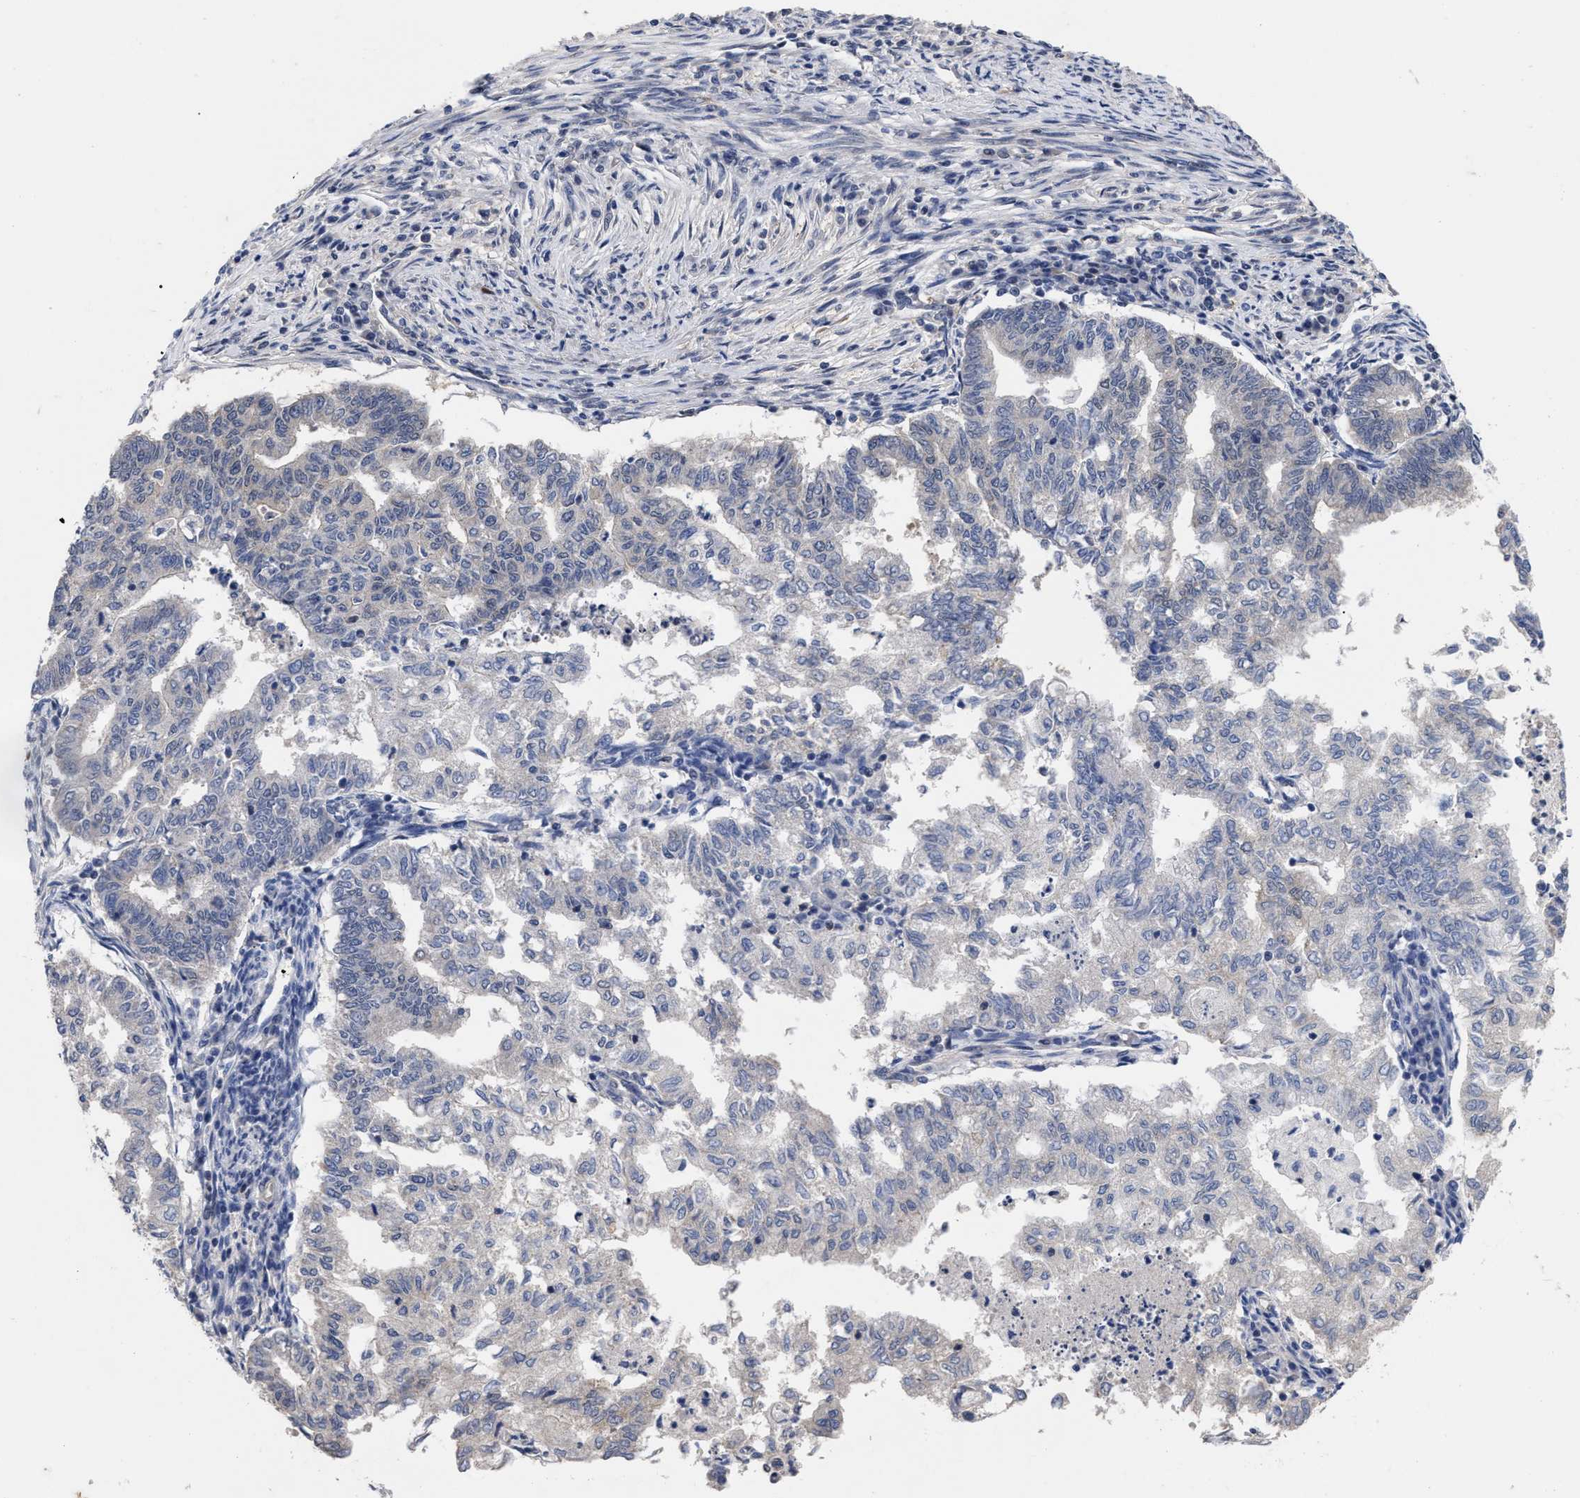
{"staining": {"intensity": "weak", "quantity": "<25%", "location": "cytoplasmic/membranous"}, "tissue": "endometrial cancer", "cell_type": "Tumor cells", "image_type": "cancer", "snomed": [{"axis": "morphology", "description": "Polyp, NOS"}, {"axis": "morphology", "description": "Adenocarcinoma, NOS"}, {"axis": "morphology", "description": "Adenoma, NOS"}, {"axis": "topography", "description": "Endometrium"}], "caption": "High magnification brightfield microscopy of adenoma (endometrial) stained with DAB (brown) and counterstained with hematoxylin (blue): tumor cells show no significant positivity. (DAB (3,3'-diaminobenzidine) IHC, high magnification).", "gene": "CCN5", "patient": {"sex": "female", "age": 79}}